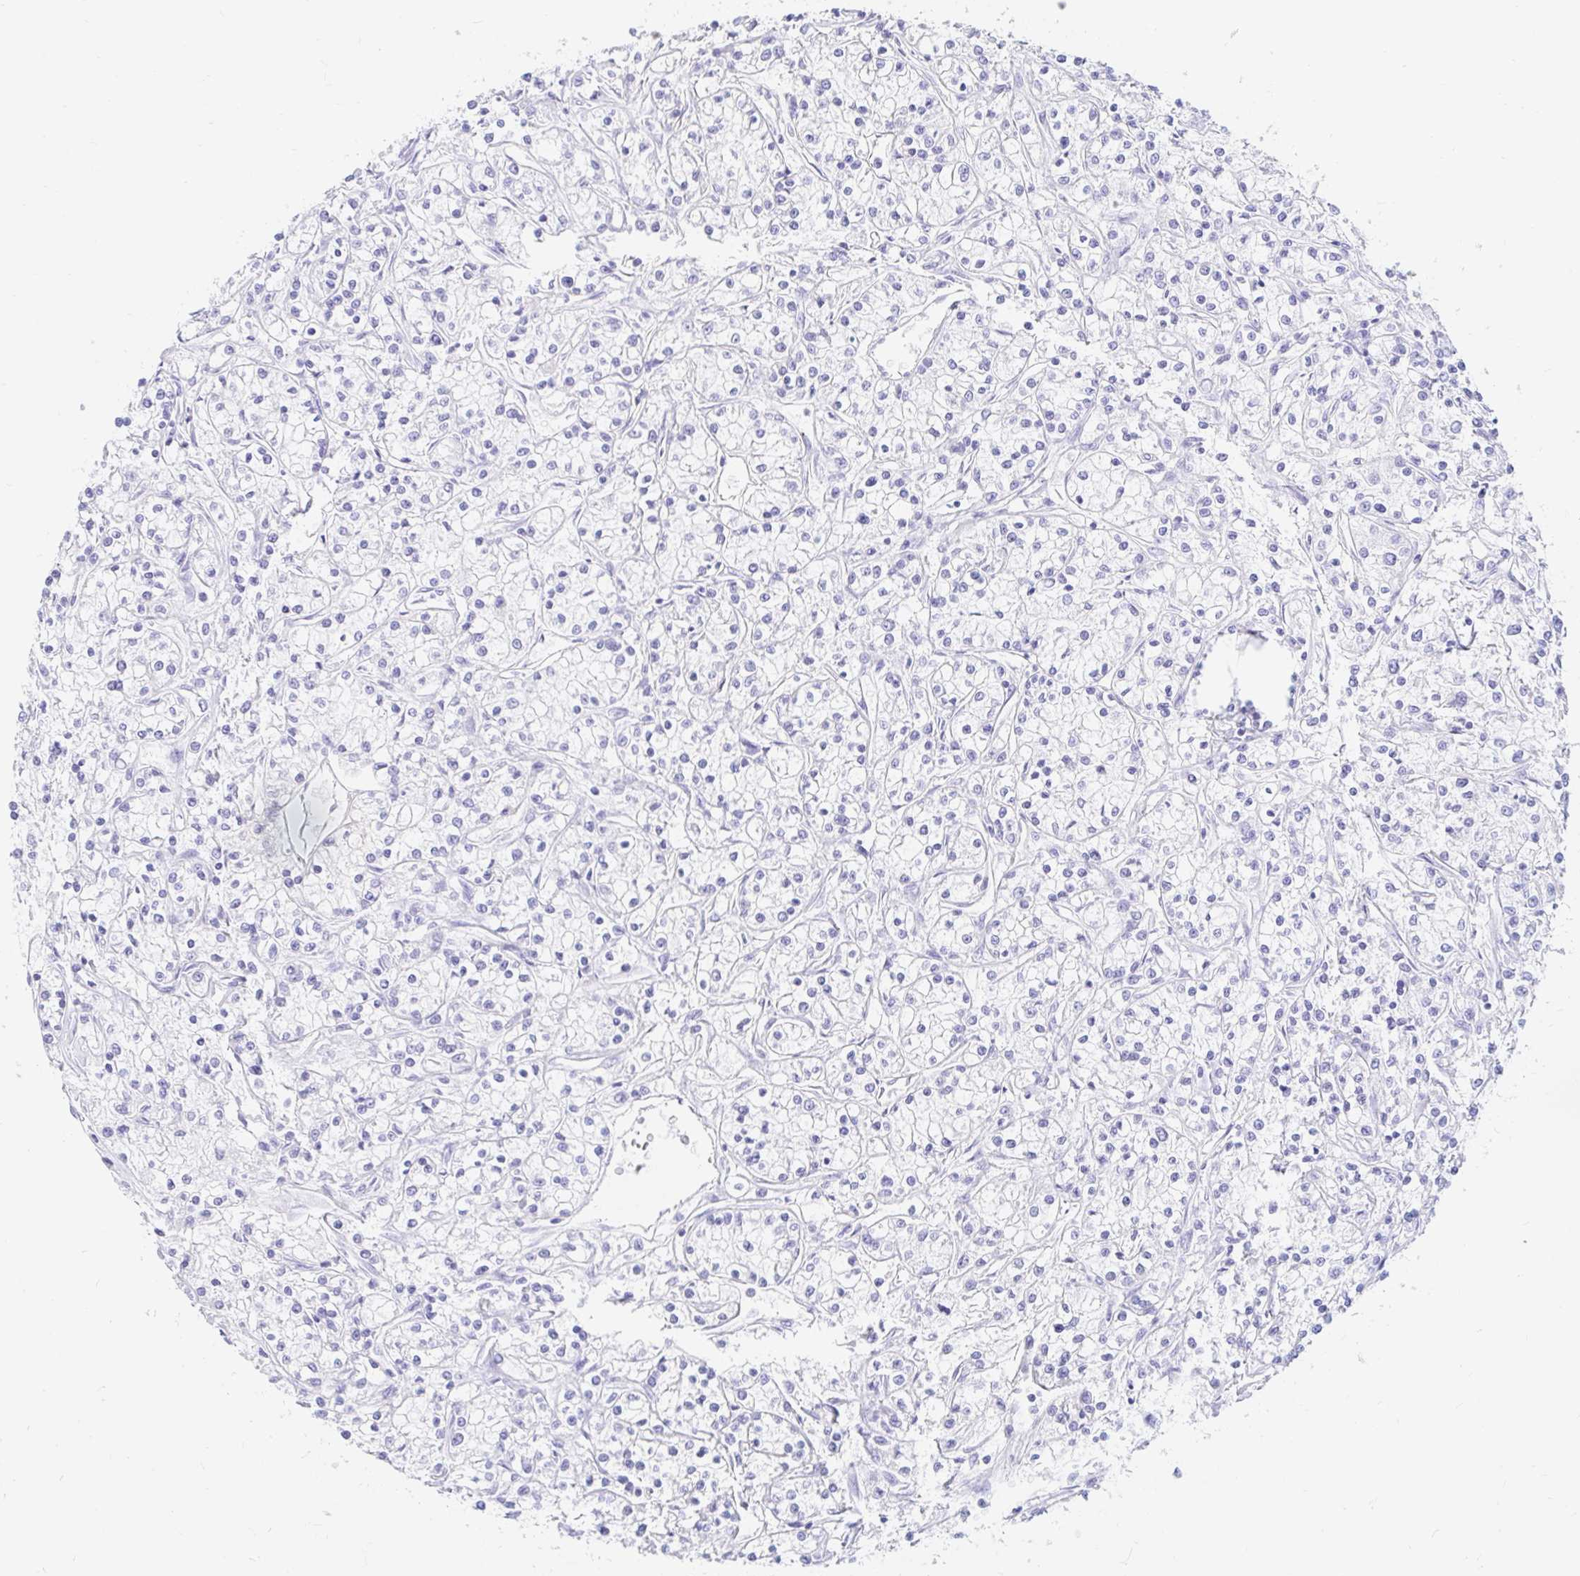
{"staining": {"intensity": "negative", "quantity": "none", "location": "none"}, "tissue": "renal cancer", "cell_type": "Tumor cells", "image_type": "cancer", "snomed": [{"axis": "morphology", "description": "Adenocarcinoma, NOS"}, {"axis": "topography", "description": "Kidney"}], "caption": "Immunohistochemistry of renal cancer (adenocarcinoma) reveals no expression in tumor cells.", "gene": "PPP1R1B", "patient": {"sex": "female", "age": 59}}